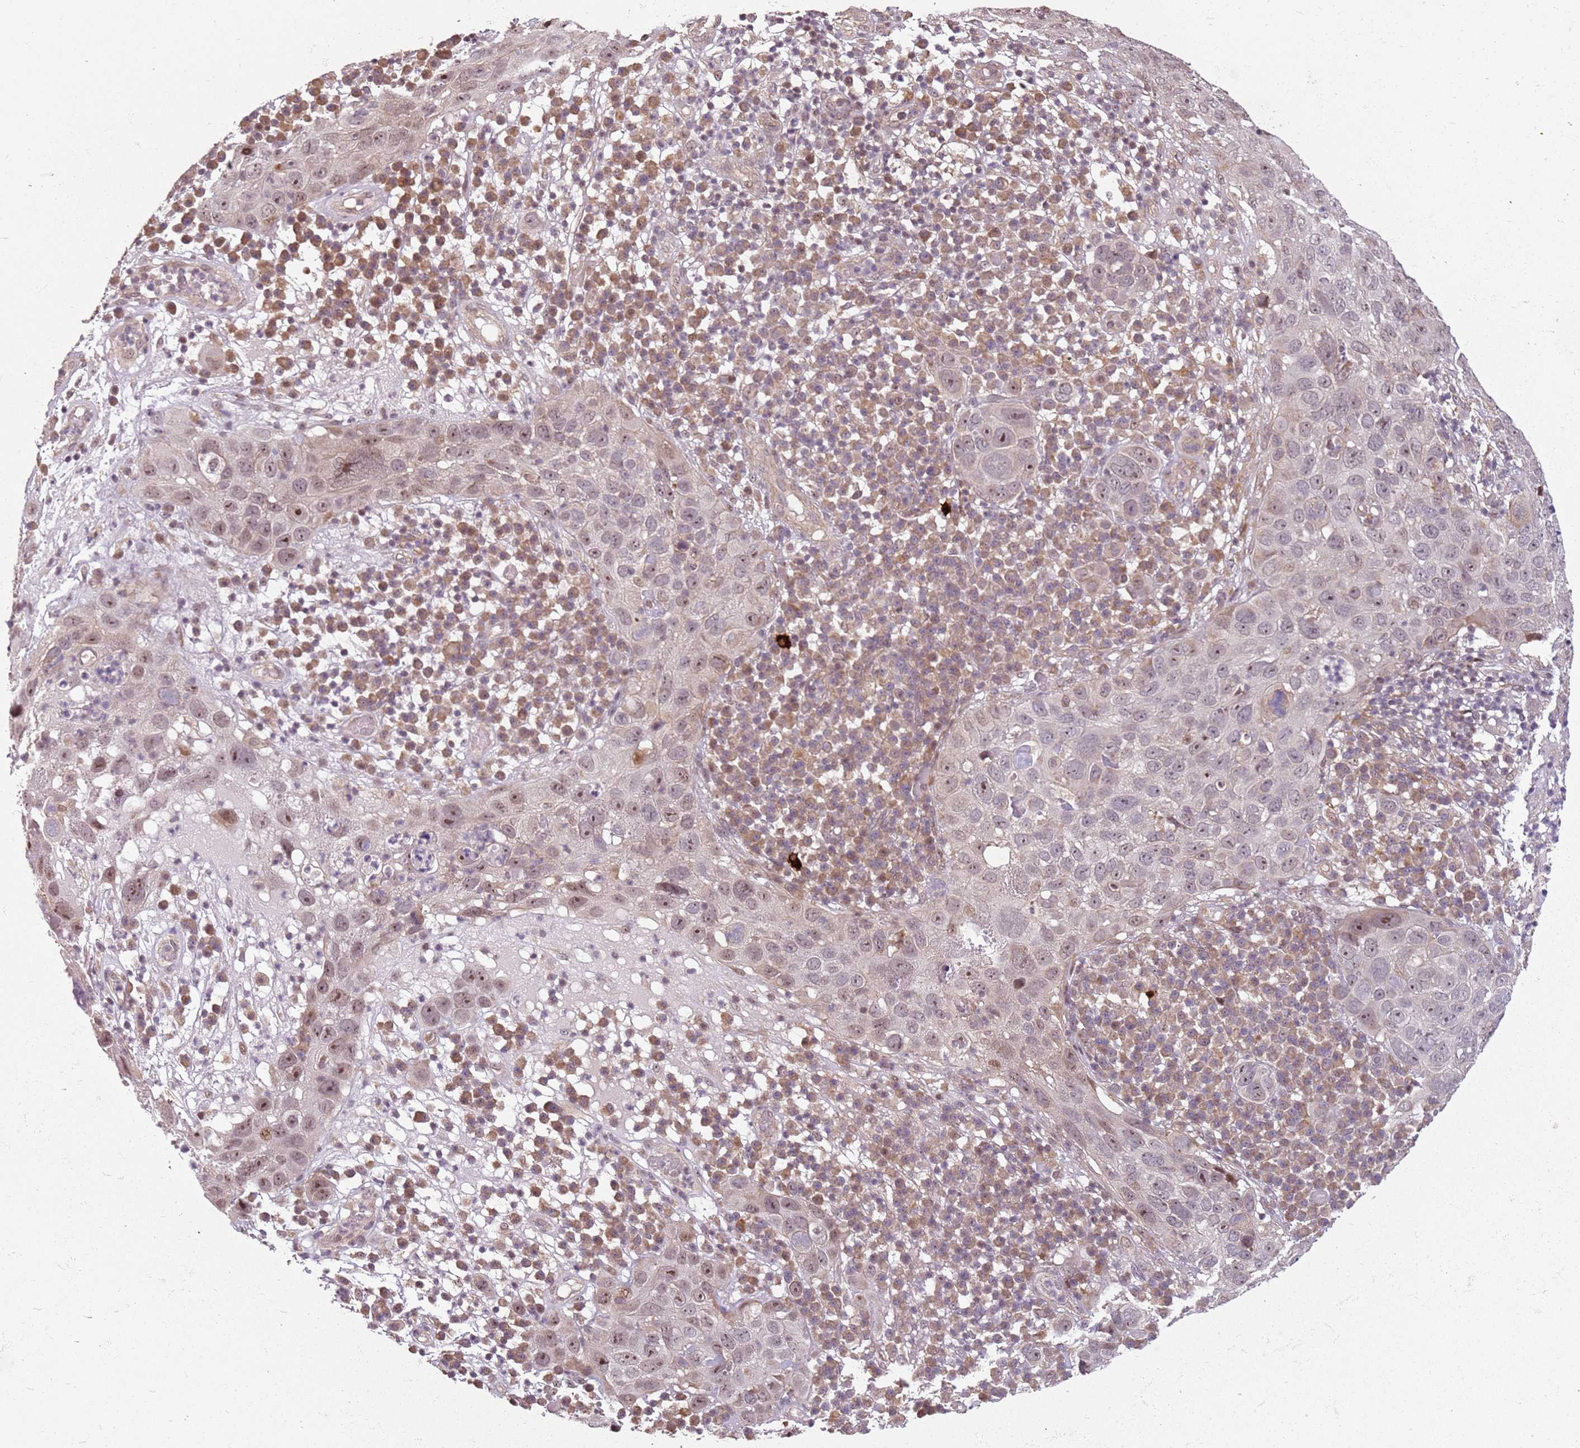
{"staining": {"intensity": "weak", "quantity": "25%-75%", "location": "nuclear"}, "tissue": "skin cancer", "cell_type": "Tumor cells", "image_type": "cancer", "snomed": [{"axis": "morphology", "description": "Squamous cell carcinoma in situ, NOS"}, {"axis": "morphology", "description": "Squamous cell carcinoma, NOS"}, {"axis": "topography", "description": "Skin"}], "caption": "Squamous cell carcinoma (skin) stained for a protein (brown) shows weak nuclear positive expression in approximately 25%-75% of tumor cells.", "gene": "CHURC1", "patient": {"sex": "male", "age": 93}}